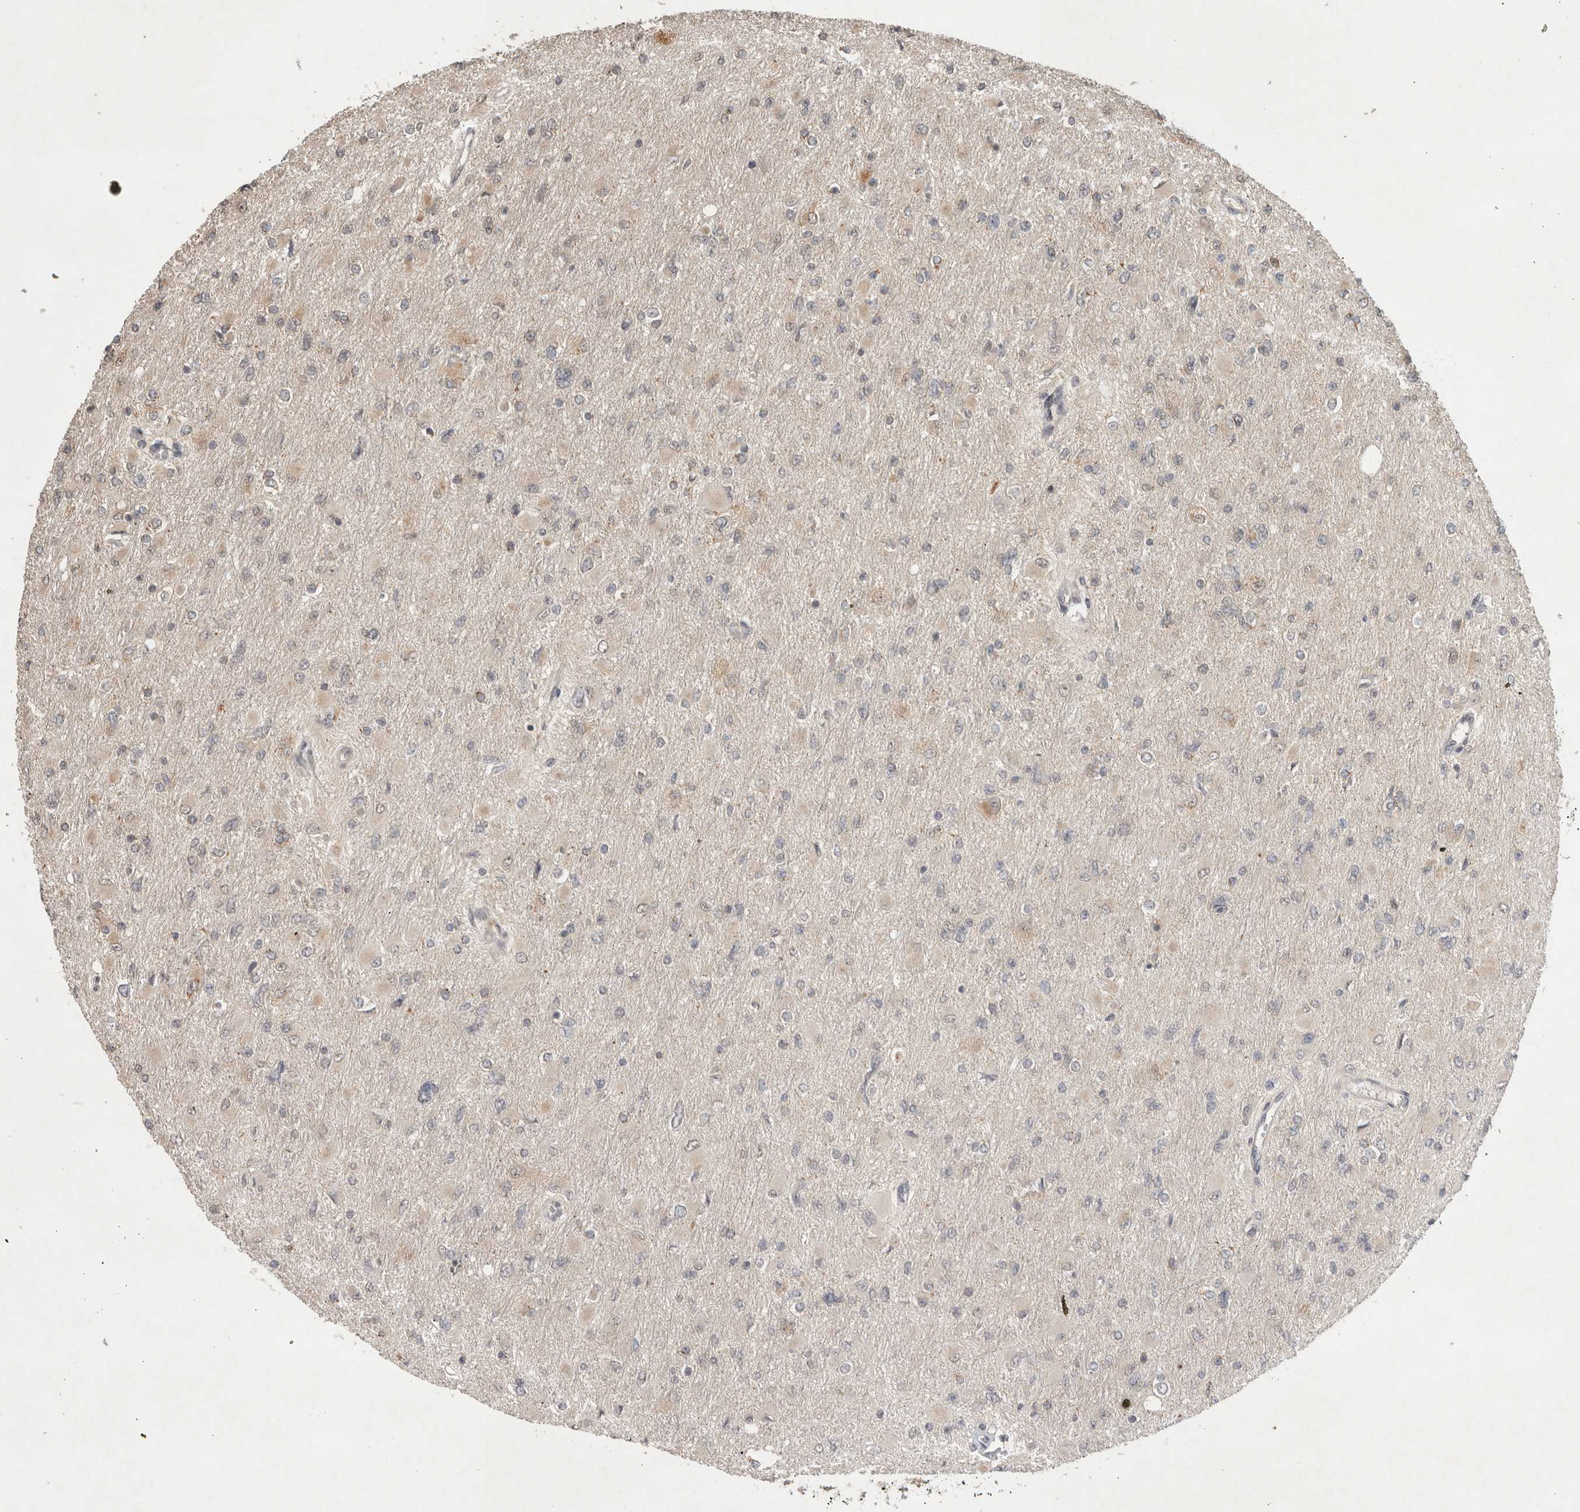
{"staining": {"intensity": "weak", "quantity": "<25%", "location": "cytoplasmic/membranous"}, "tissue": "glioma", "cell_type": "Tumor cells", "image_type": "cancer", "snomed": [{"axis": "morphology", "description": "Glioma, malignant, High grade"}, {"axis": "topography", "description": "Cerebral cortex"}], "caption": "This is a photomicrograph of IHC staining of malignant glioma (high-grade), which shows no expression in tumor cells.", "gene": "PITPNC1", "patient": {"sex": "female", "age": 36}}